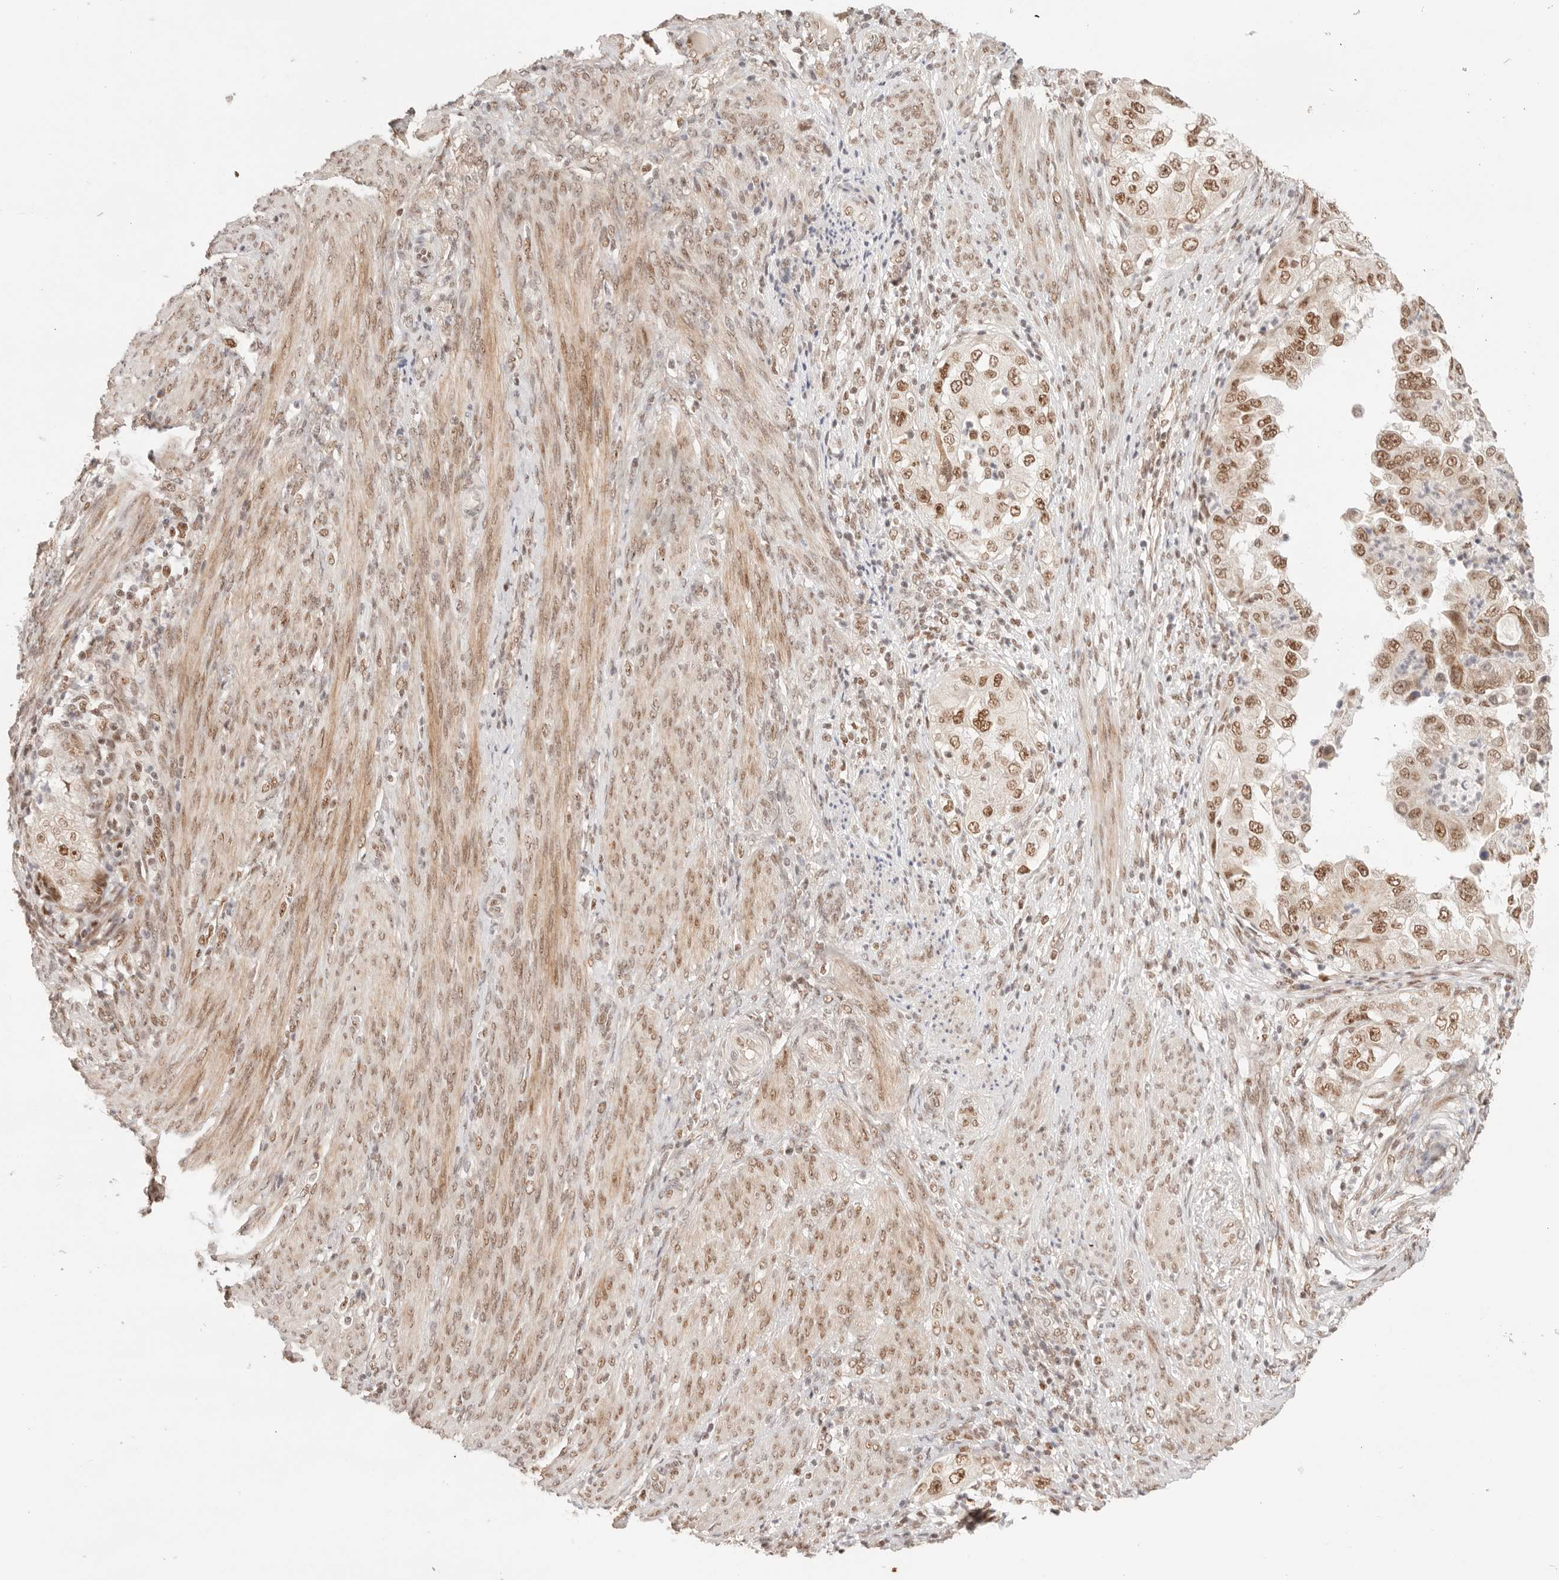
{"staining": {"intensity": "moderate", "quantity": ">75%", "location": "nuclear"}, "tissue": "endometrial cancer", "cell_type": "Tumor cells", "image_type": "cancer", "snomed": [{"axis": "morphology", "description": "Adenocarcinoma, NOS"}, {"axis": "topography", "description": "Endometrium"}], "caption": "Immunohistochemical staining of human endometrial cancer (adenocarcinoma) shows moderate nuclear protein positivity in approximately >75% of tumor cells.", "gene": "GTF2E2", "patient": {"sex": "female", "age": 85}}